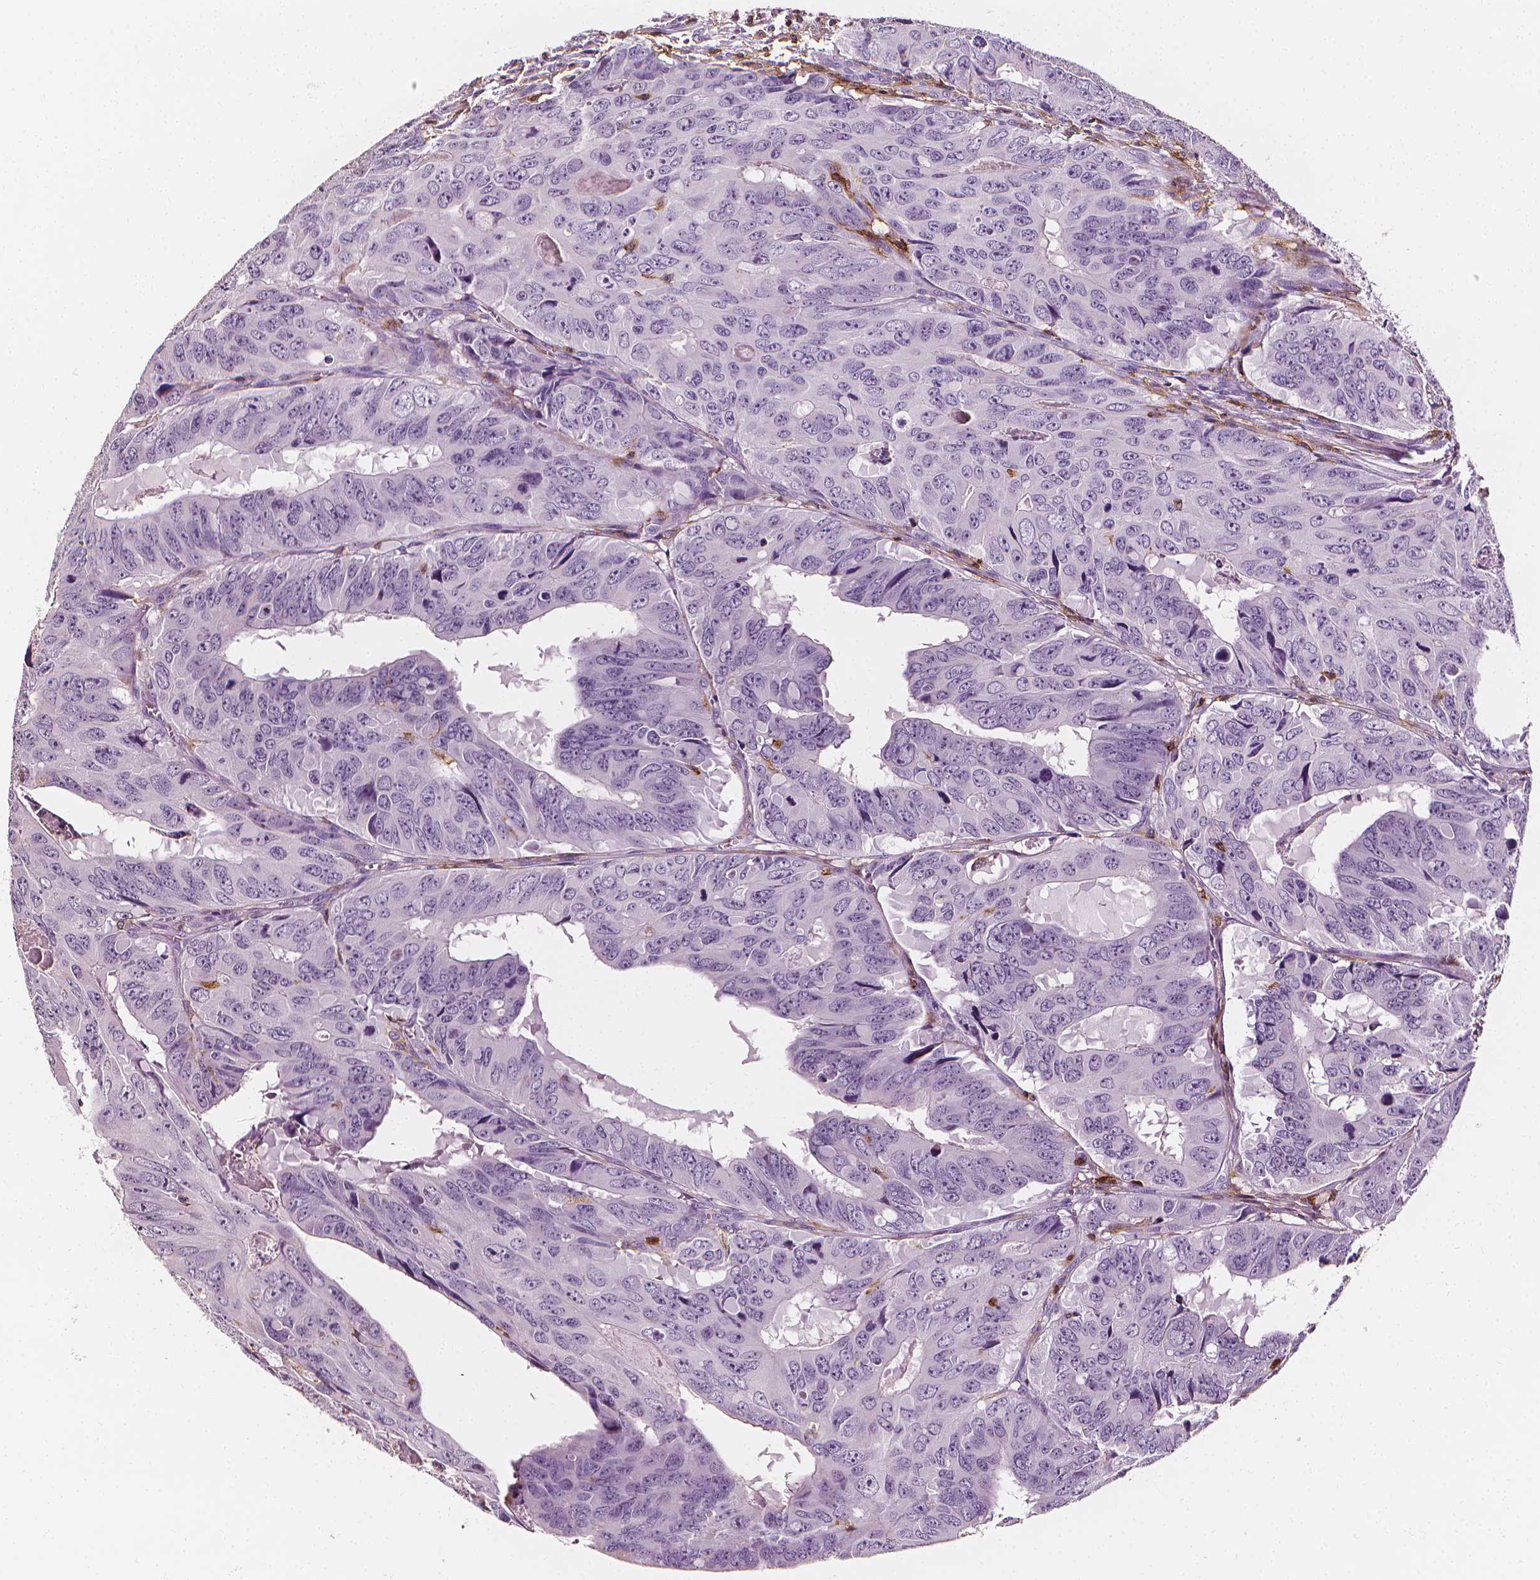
{"staining": {"intensity": "negative", "quantity": "none", "location": "none"}, "tissue": "colorectal cancer", "cell_type": "Tumor cells", "image_type": "cancer", "snomed": [{"axis": "morphology", "description": "Adenocarcinoma, NOS"}, {"axis": "topography", "description": "Colon"}], "caption": "IHC micrograph of neoplastic tissue: human colorectal cancer (adenocarcinoma) stained with DAB (3,3'-diaminobenzidine) exhibits no significant protein positivity in tumor cells.", "gene": "PTPRC", "patient": {"sex": "male", "age": 79}}